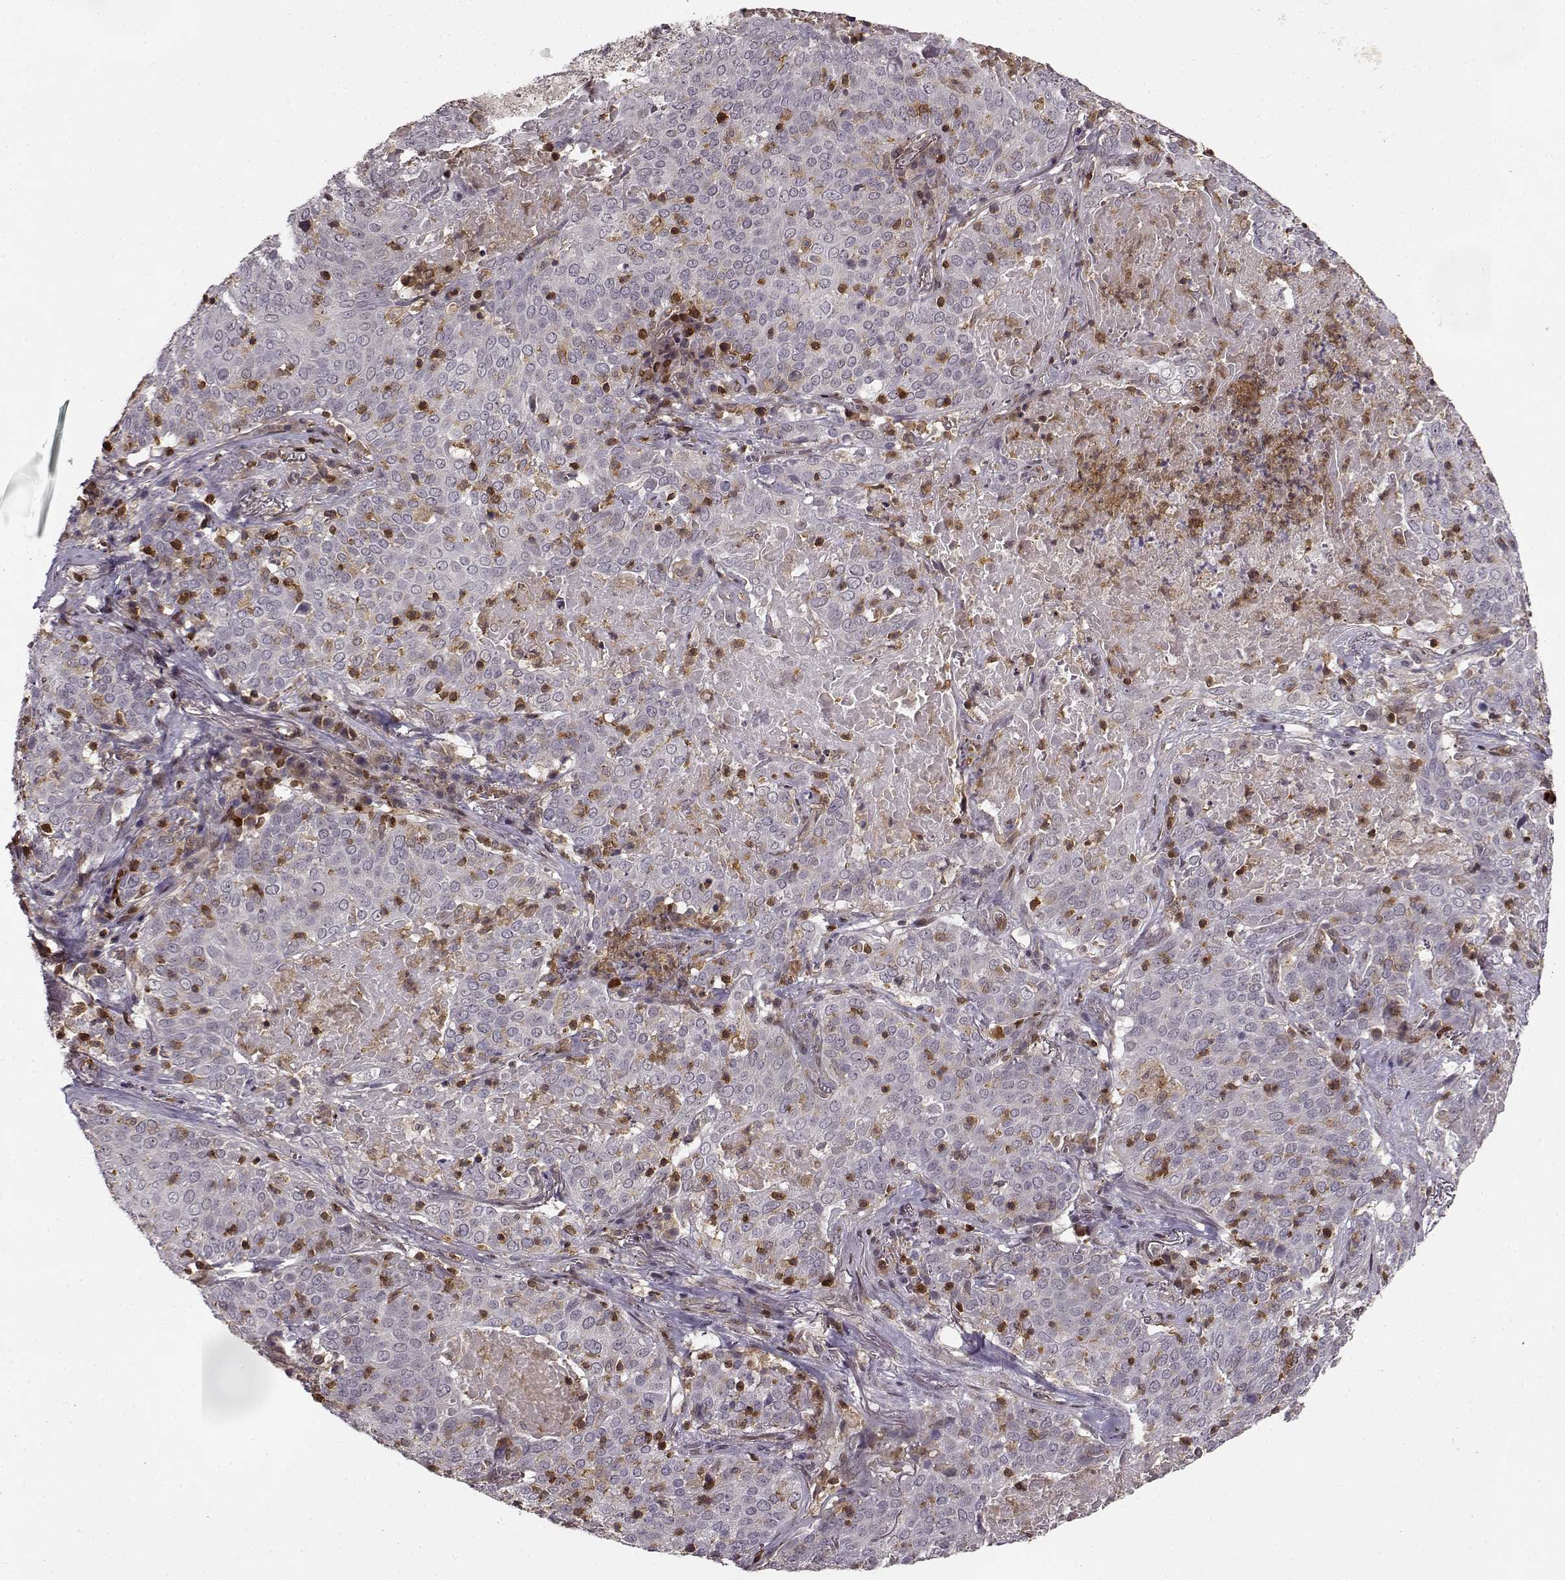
{"staining": {"intensity": "negative", "quantity": "none", "location": "none"}, "tissue": "lung cancer", "cell_type": "Tumor cells", "image_type": "cancer", "snomed": [{"axis": "morphology", "description": "Squamous cell carcinoma, NOS"}, {"axis": "topography", "description": "Lung"}], "caption": "Immunohistochemistry histopathology image of human lung cancer stained for a protein (brown), which exhibits no expression in tumor cells. Nuclei are stained in blue.", "gene": "MFSD1", "patient": {"sex": "male", "age": 82}}